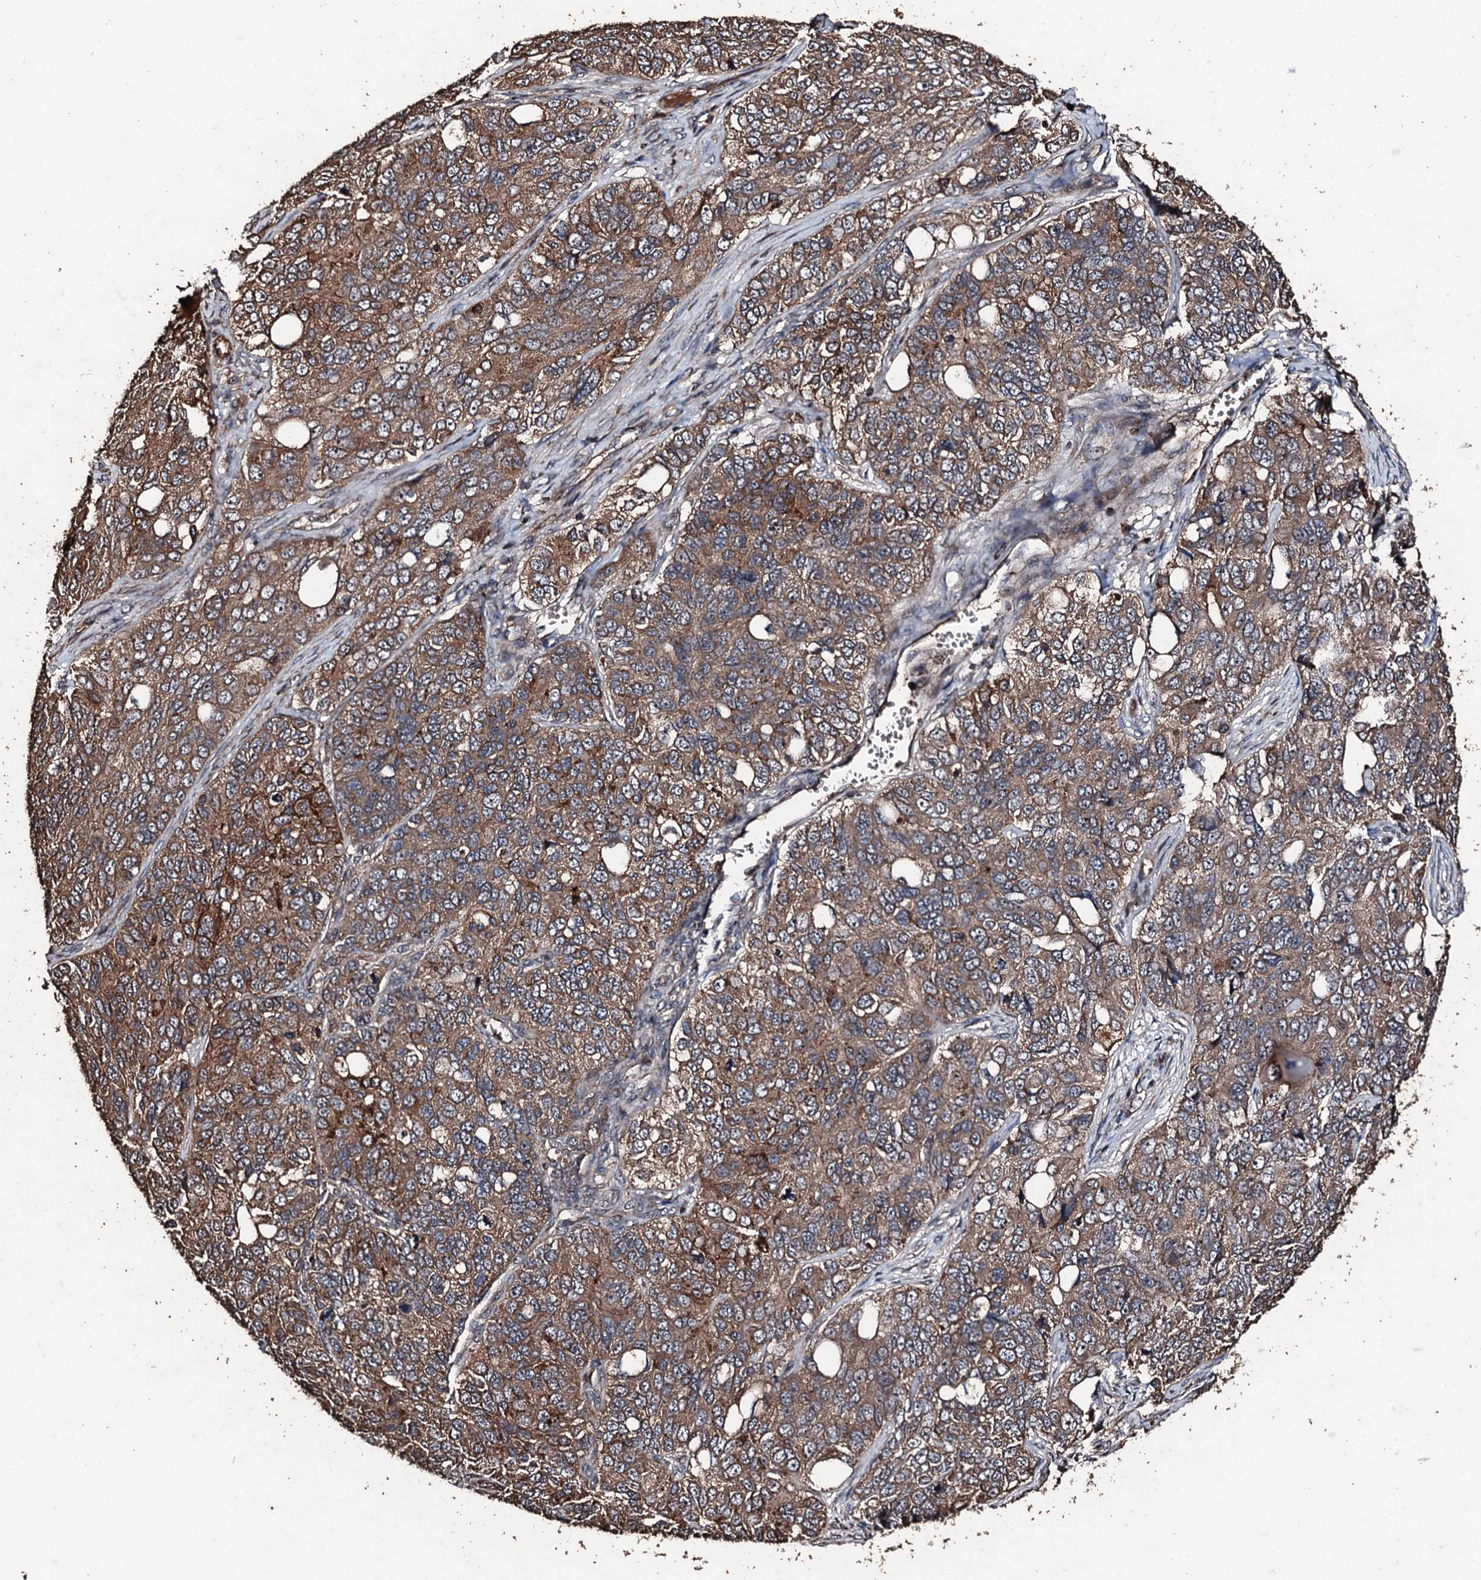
{"staining": {"intensity": "moderate", "quantity": ">75%", "location": "cytoplasmic/membranous"}, "tissue": "ovarian cancer", "cell_type": "Tumor cells", "image_type": "cancer", "snomed": [{"axis": "morphology", "description": "Carcinoma, endometroid"}, {"axis": "topography", "description": "Ovary"}], "caption": "Protein positivity by immunohistochemistry (IHC) reveals moderate cytoplasmic/membranous positivity in about >75% of tumor cells in ovarian endometroid carcinoma.", "gene": "KIF18A", "patient": {"sex": "female", "age": 51}}